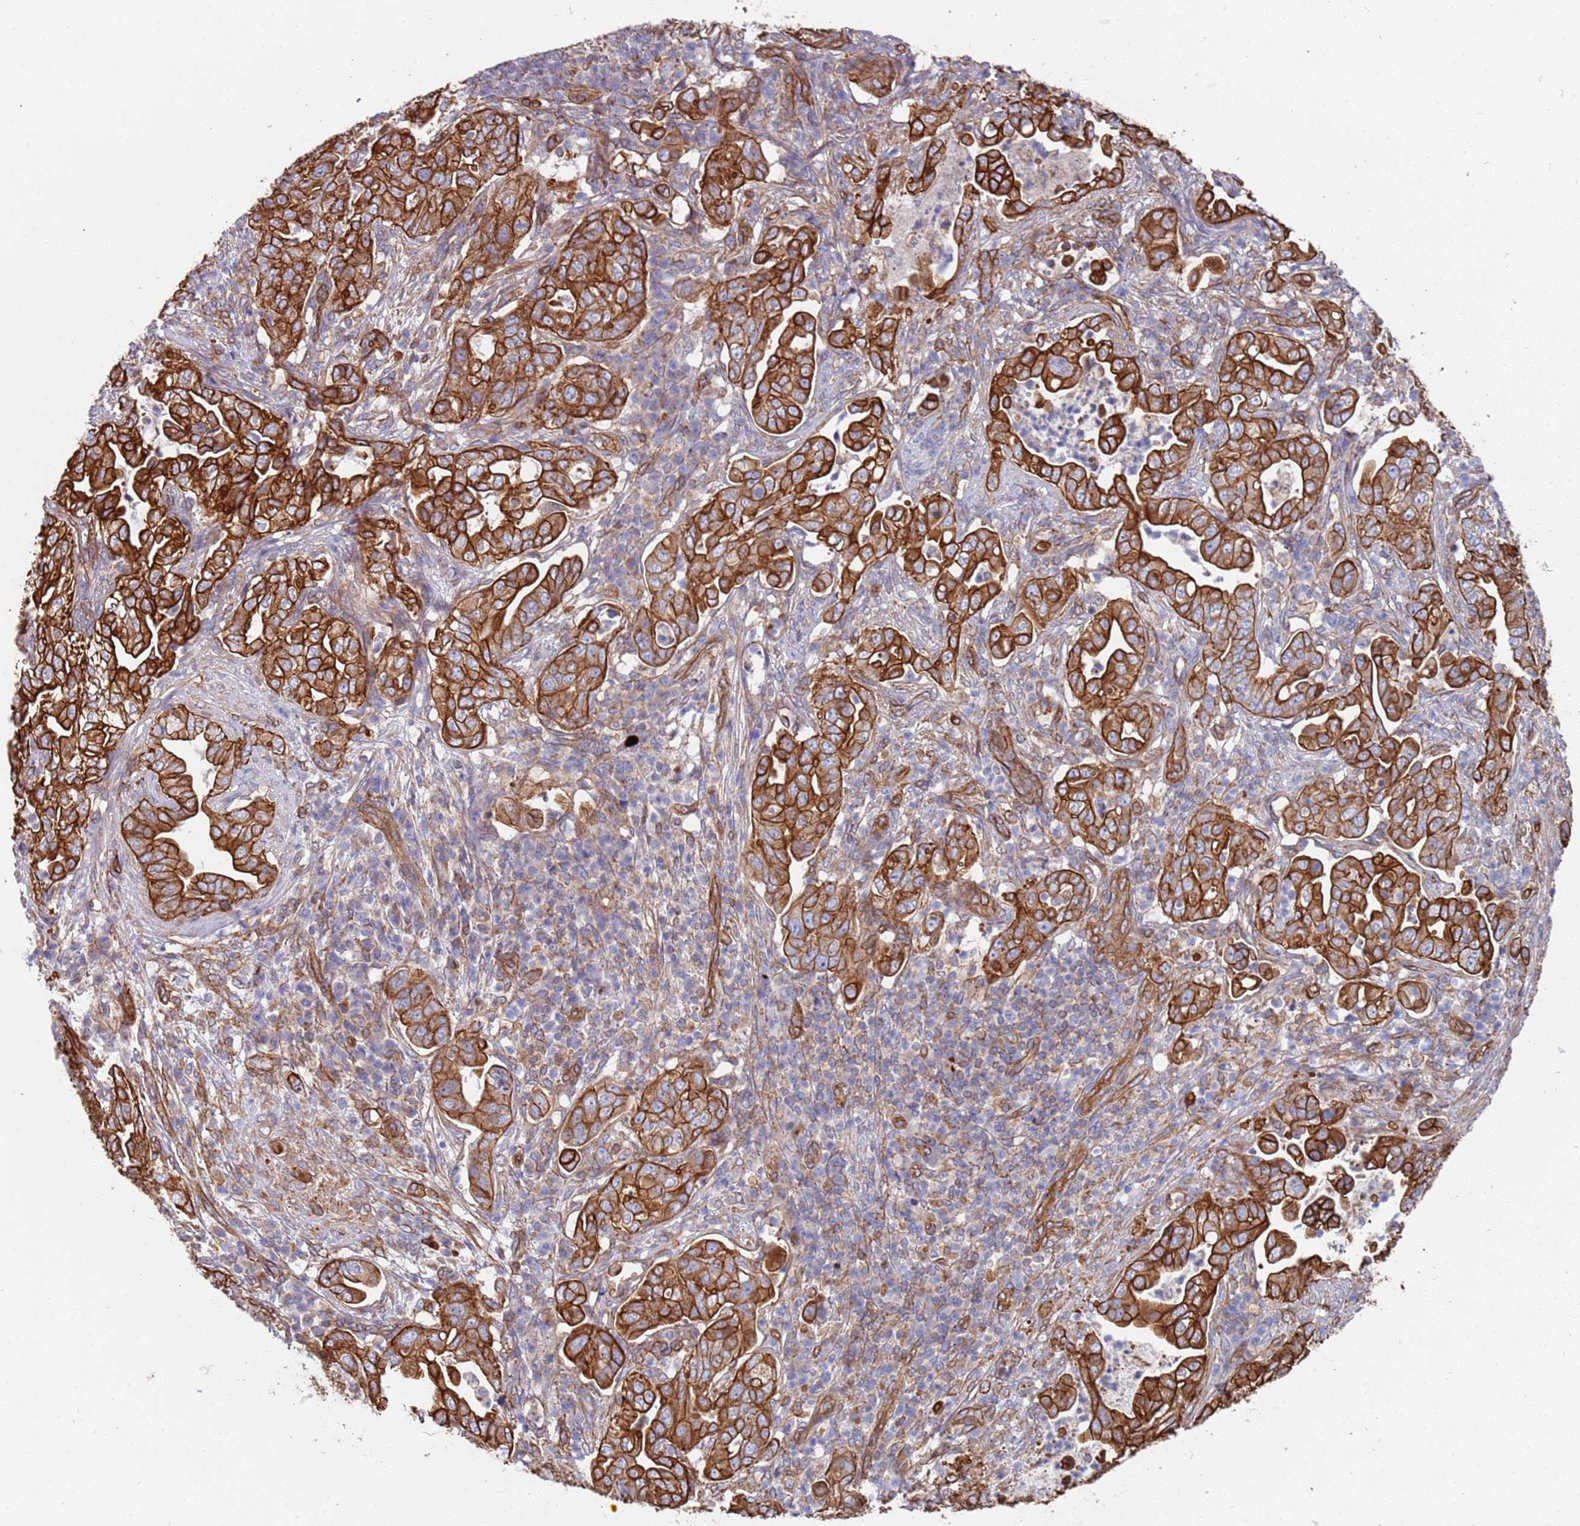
{"staining": {"intensity": "strong", "quantity": ">75%", "location": "cytoplasmic/membranous"}, "tissue": "pancreatic cancer", "cell_type": "Tumor cells", "image_type": "cancer", "snomed": [{"axis": "morphology", "description": "Normal tissue, NOS"}, {"axis": "morphology", "description": "Adenocarcinoma, NOS"}, {"axis": "topography", "description": "Lymph node"}, {"axis": "topography", "description": "Pancreas"}], "caption": "A histopathology image of human adenocarcinoma (pancreatic) stained for a protein demonstrates strong cytoplasmic/membranous brown staining in tumor cells.", "gene": "JAKMIP2", "patient": {"sex": "female", "age": 67}}